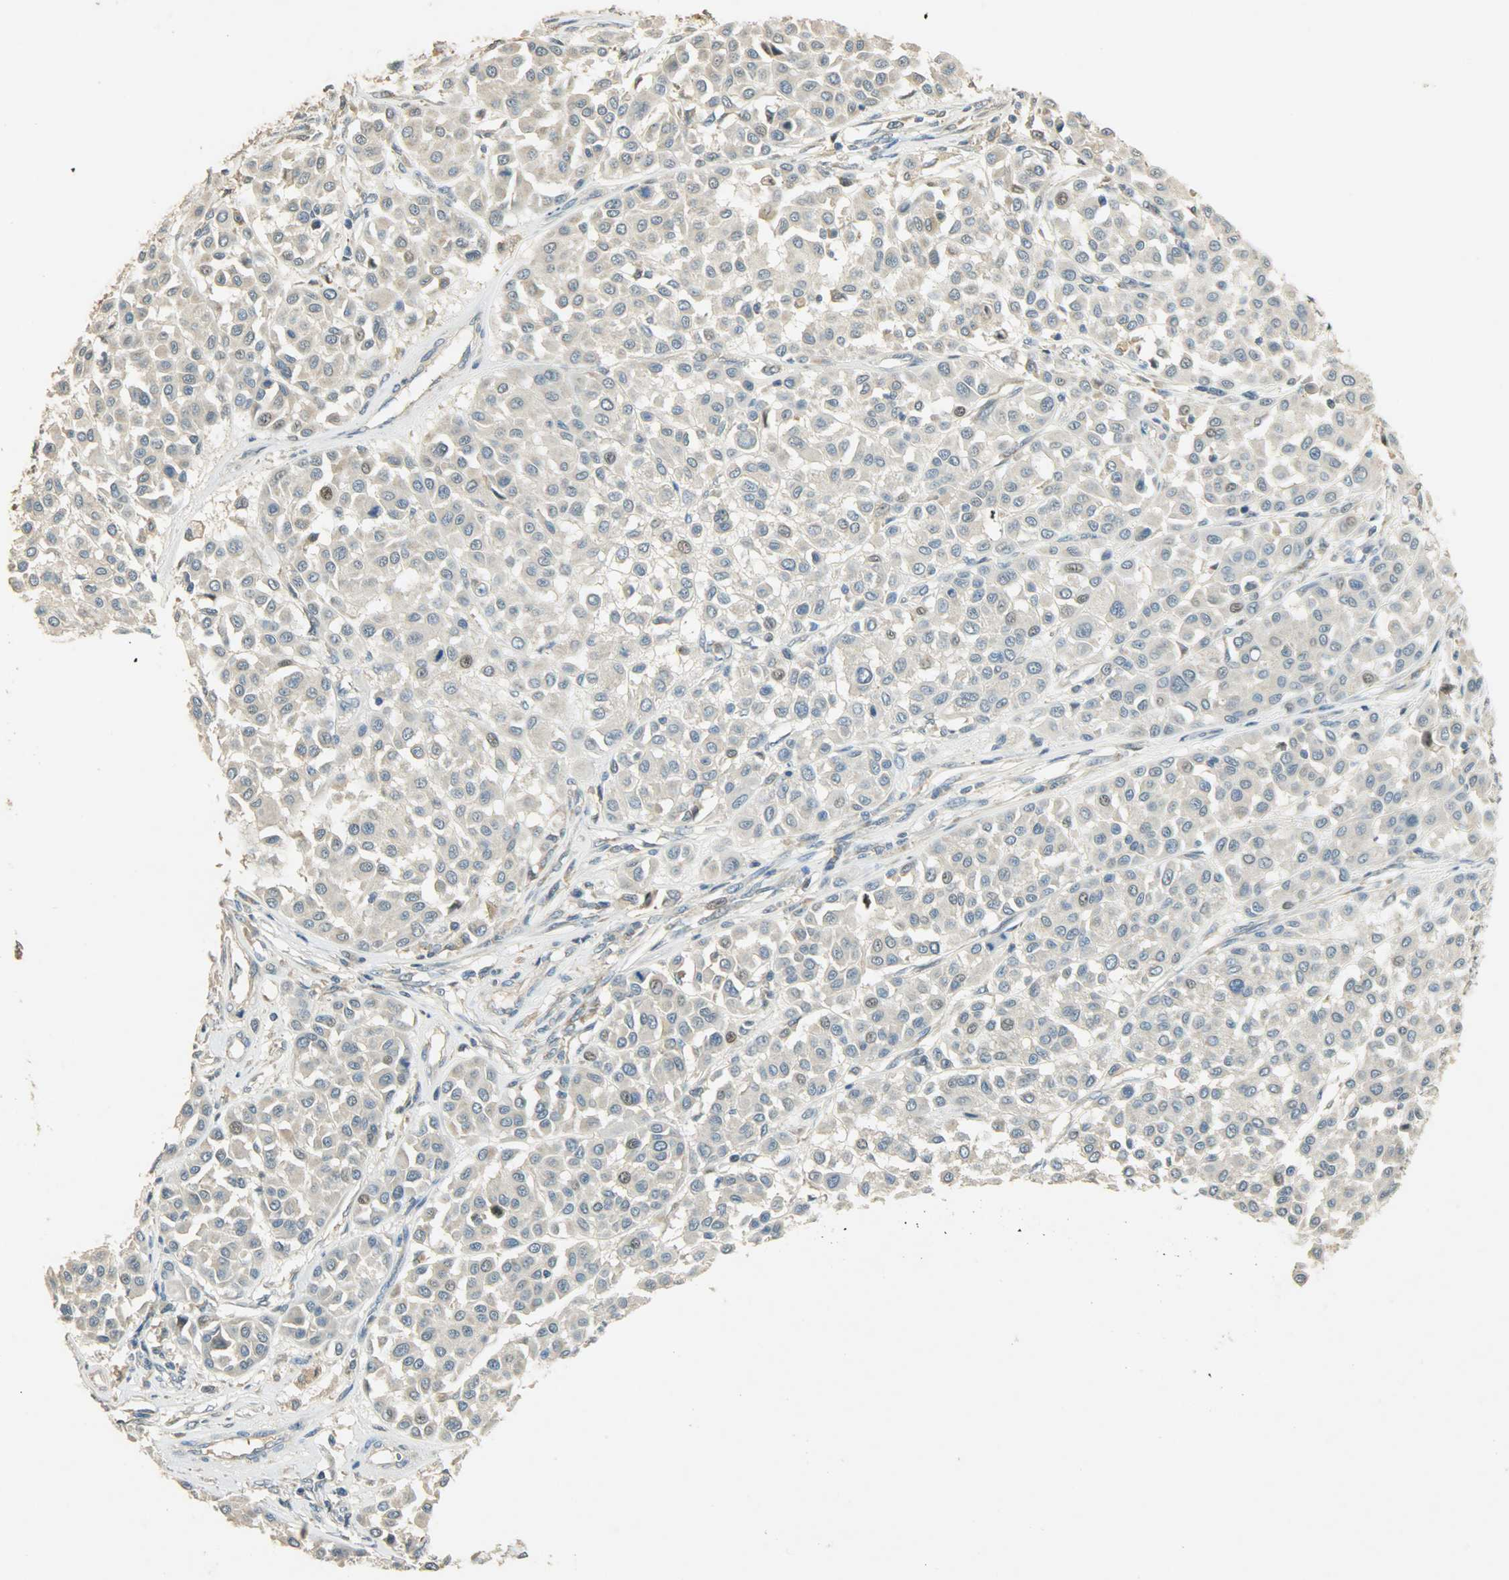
{"staining": {"intensity": "weak", "quantity": ">75%", "location": "cytoplasmic/membranous"}, "tissue": "melanoma", "cell_type": "Tumor cells", "image_type": "cancer", "snomed": [{"axis": "morphology", "description": "Malignant melanoma, Metastatic site"}, {"axis": "topography", "description": "Soft tissue"}], "caption": "A brown stain labels weak cytoplasmic/membranous expression of a protein in melanoma tumor cells. (Brightfield microscopy of DAB IHC at high magnification).", "gene": "HDHD5", "patient": {"sex": "male", "age": 41}}